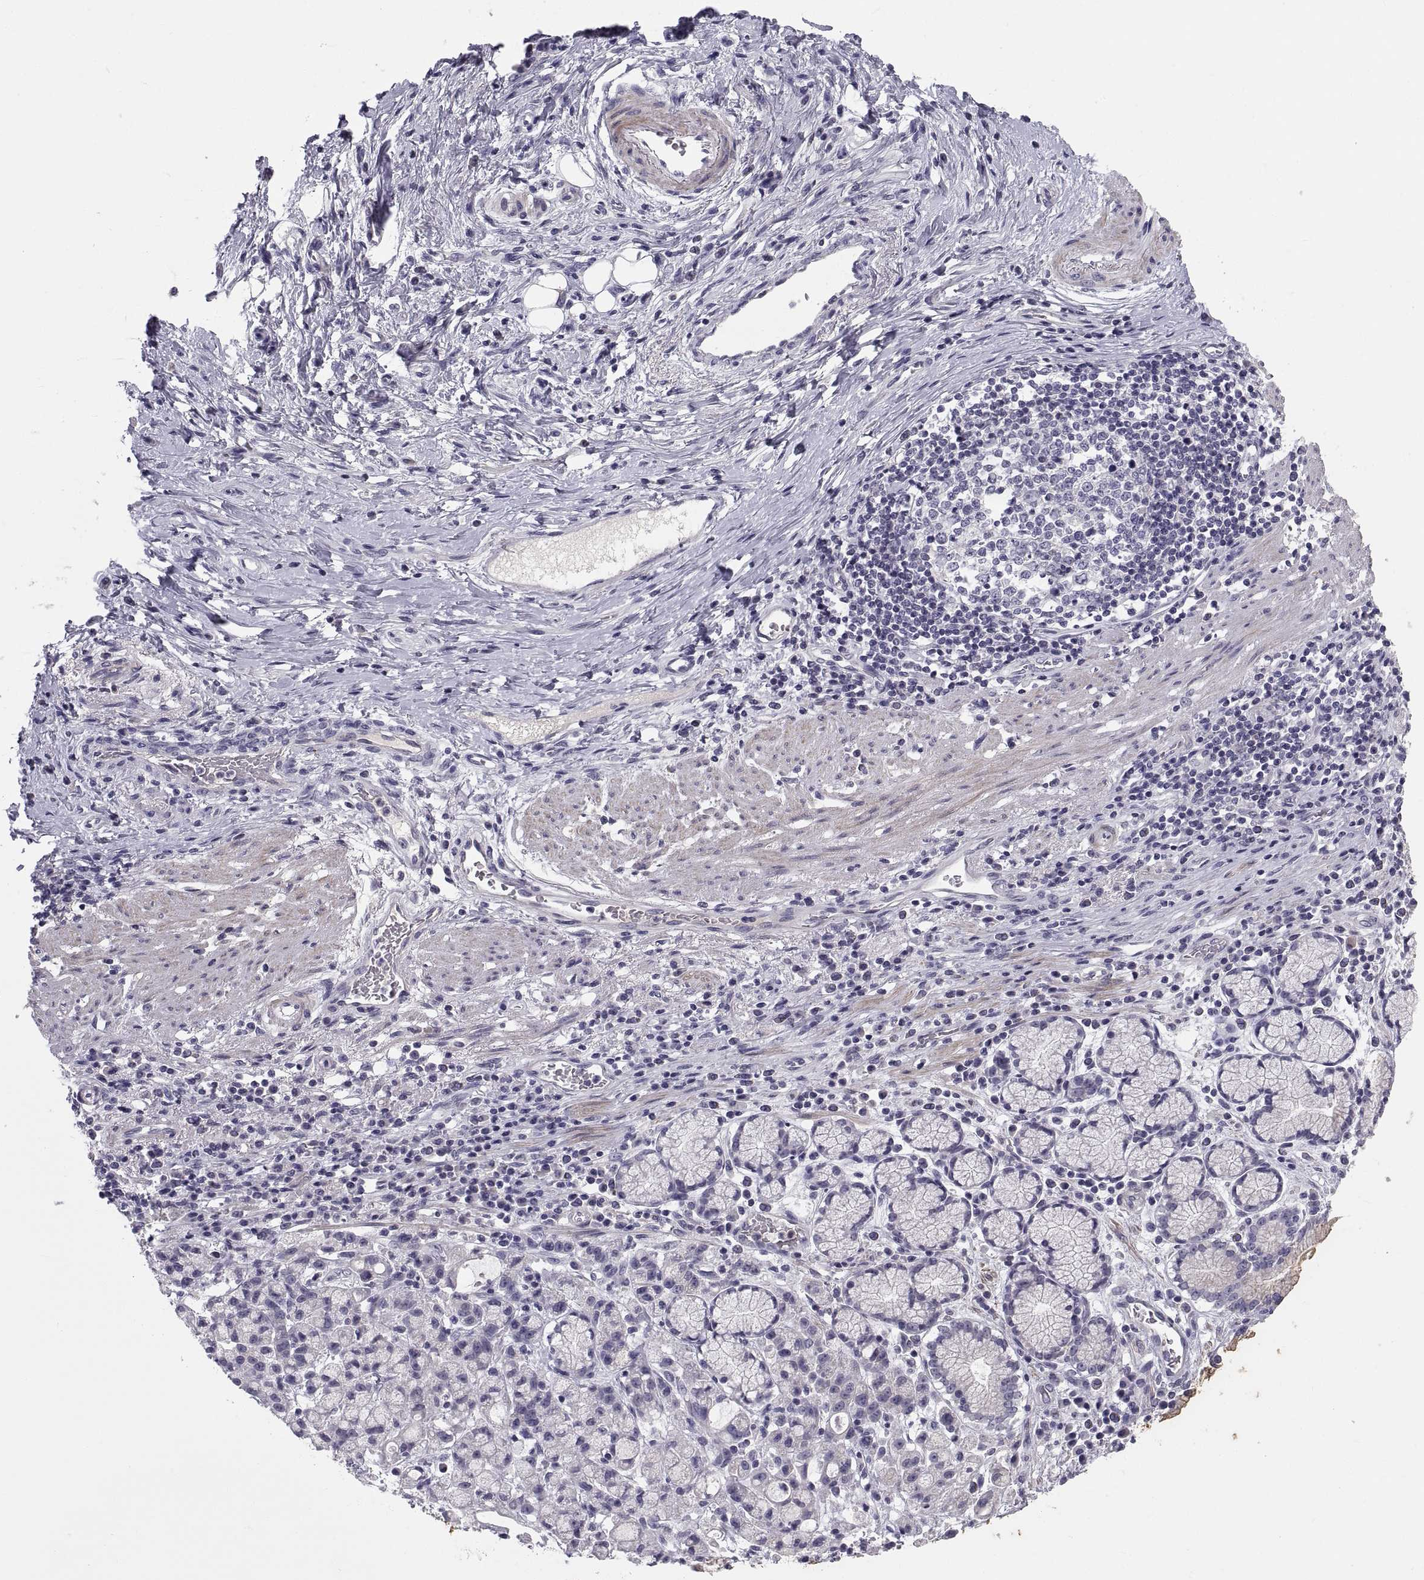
{"staining": {"intensity": "negative", "quantity": "none", "location": "none"}, "tissue": "stomach cancer", "cell_type": "Tumor cells", "image_type": "cancer", "snomed": [{"axis": "morphology", "description": "Adenocarcinoma, NOS"}, {"axis": "topography", "description": "Stomach"}], "caption": "This is an immunohistochemistry (IHC) histopathology image of adenocarcinoma (stomach). There is no staining in tumor cells.", "gene": "PDZRN4", "patient": {"sex": "male", "age": 58}}